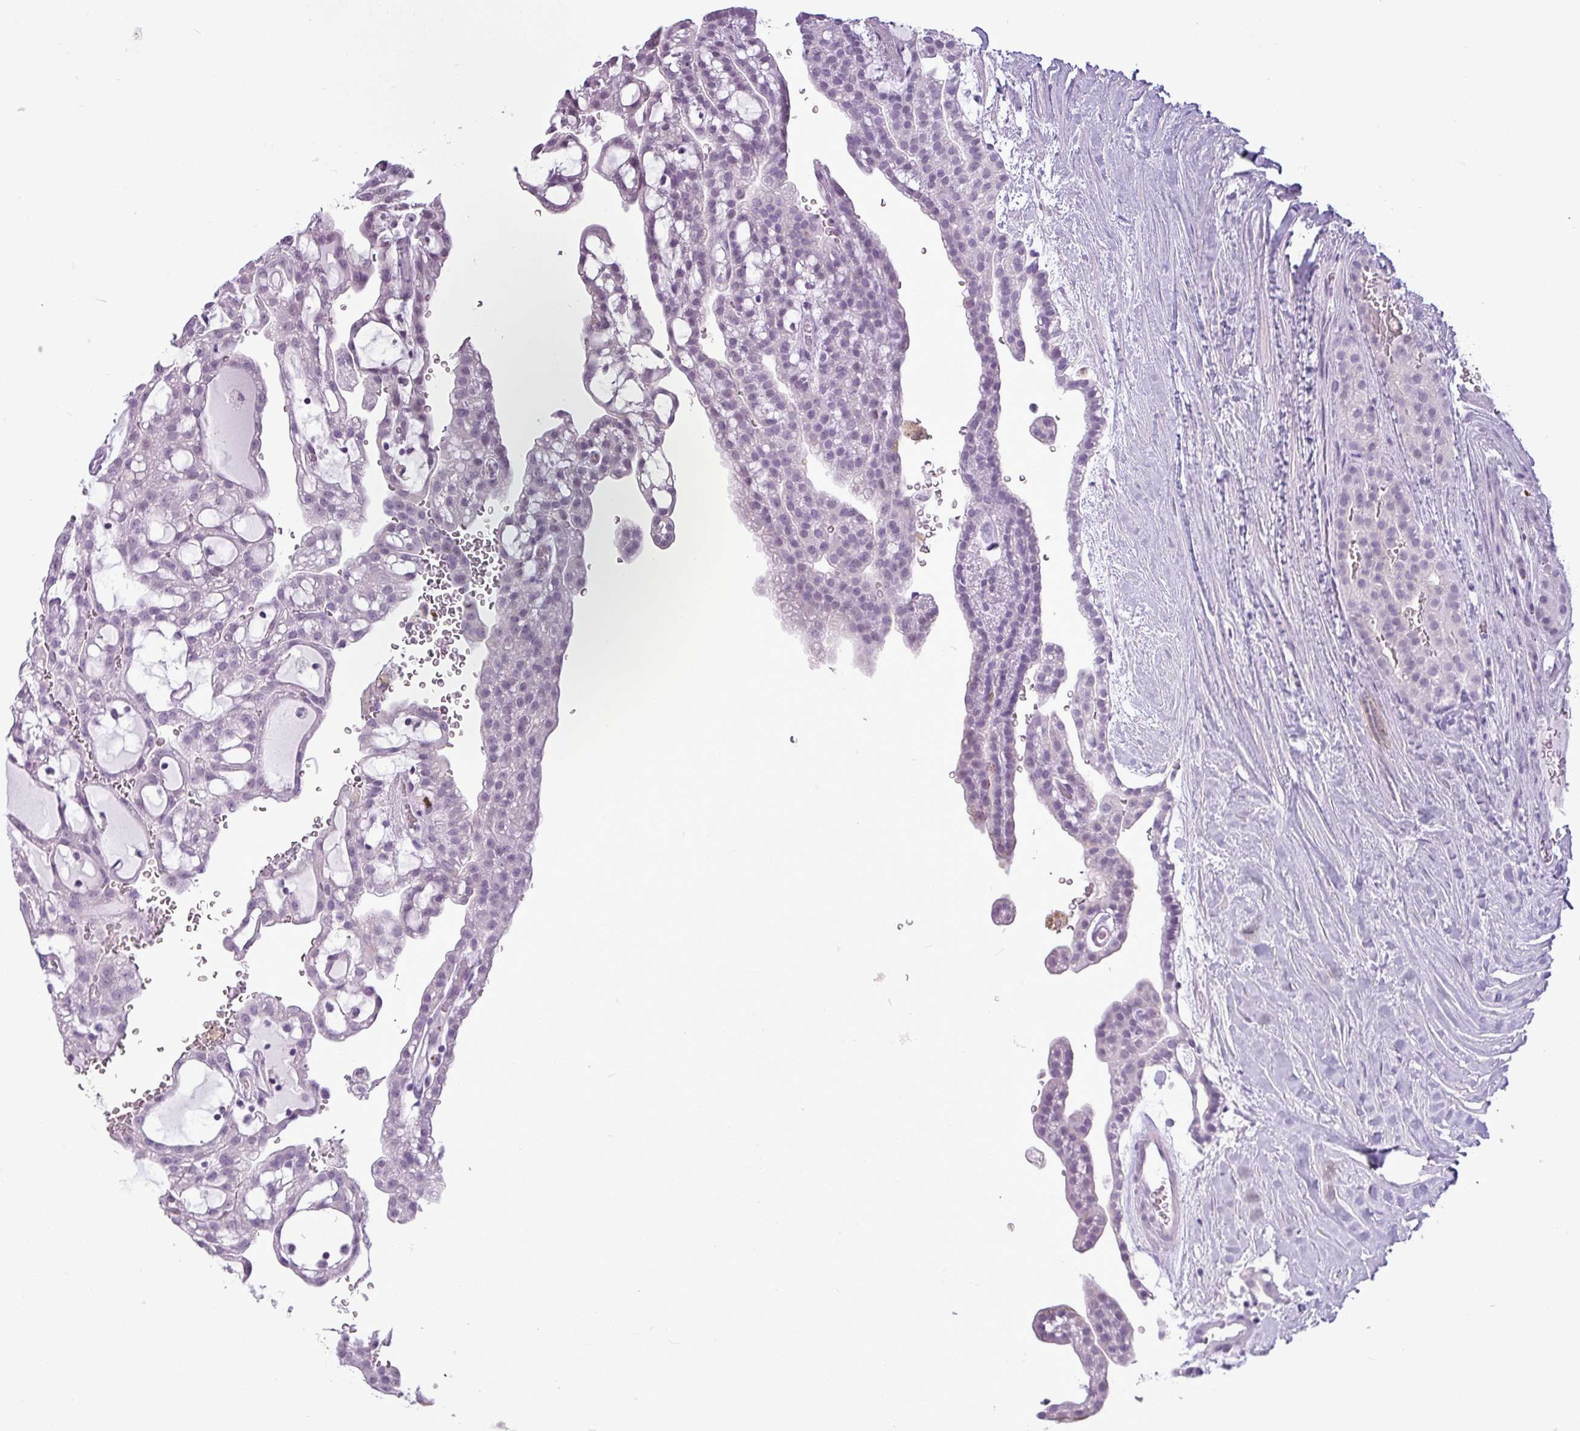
{"staining": {"intensity": "negative", "quantity": "none", "location": "none"}, "tissue": "renal cancer", "cell_type": "Tumor cells", "image_type": "cancer", "snomed": [{"axis": "morphology", "description": "Adenocarcinoma, NOS"}, {"axis": "topography", "description": "Kidney"}], "caption": "Renal cancer (adenocarcinoma) stained for a protein using immunohistochemistry displays no positivity tumor cells.", "gene": "AMY2A", "patient": {"sex": "male", "age": 63}}